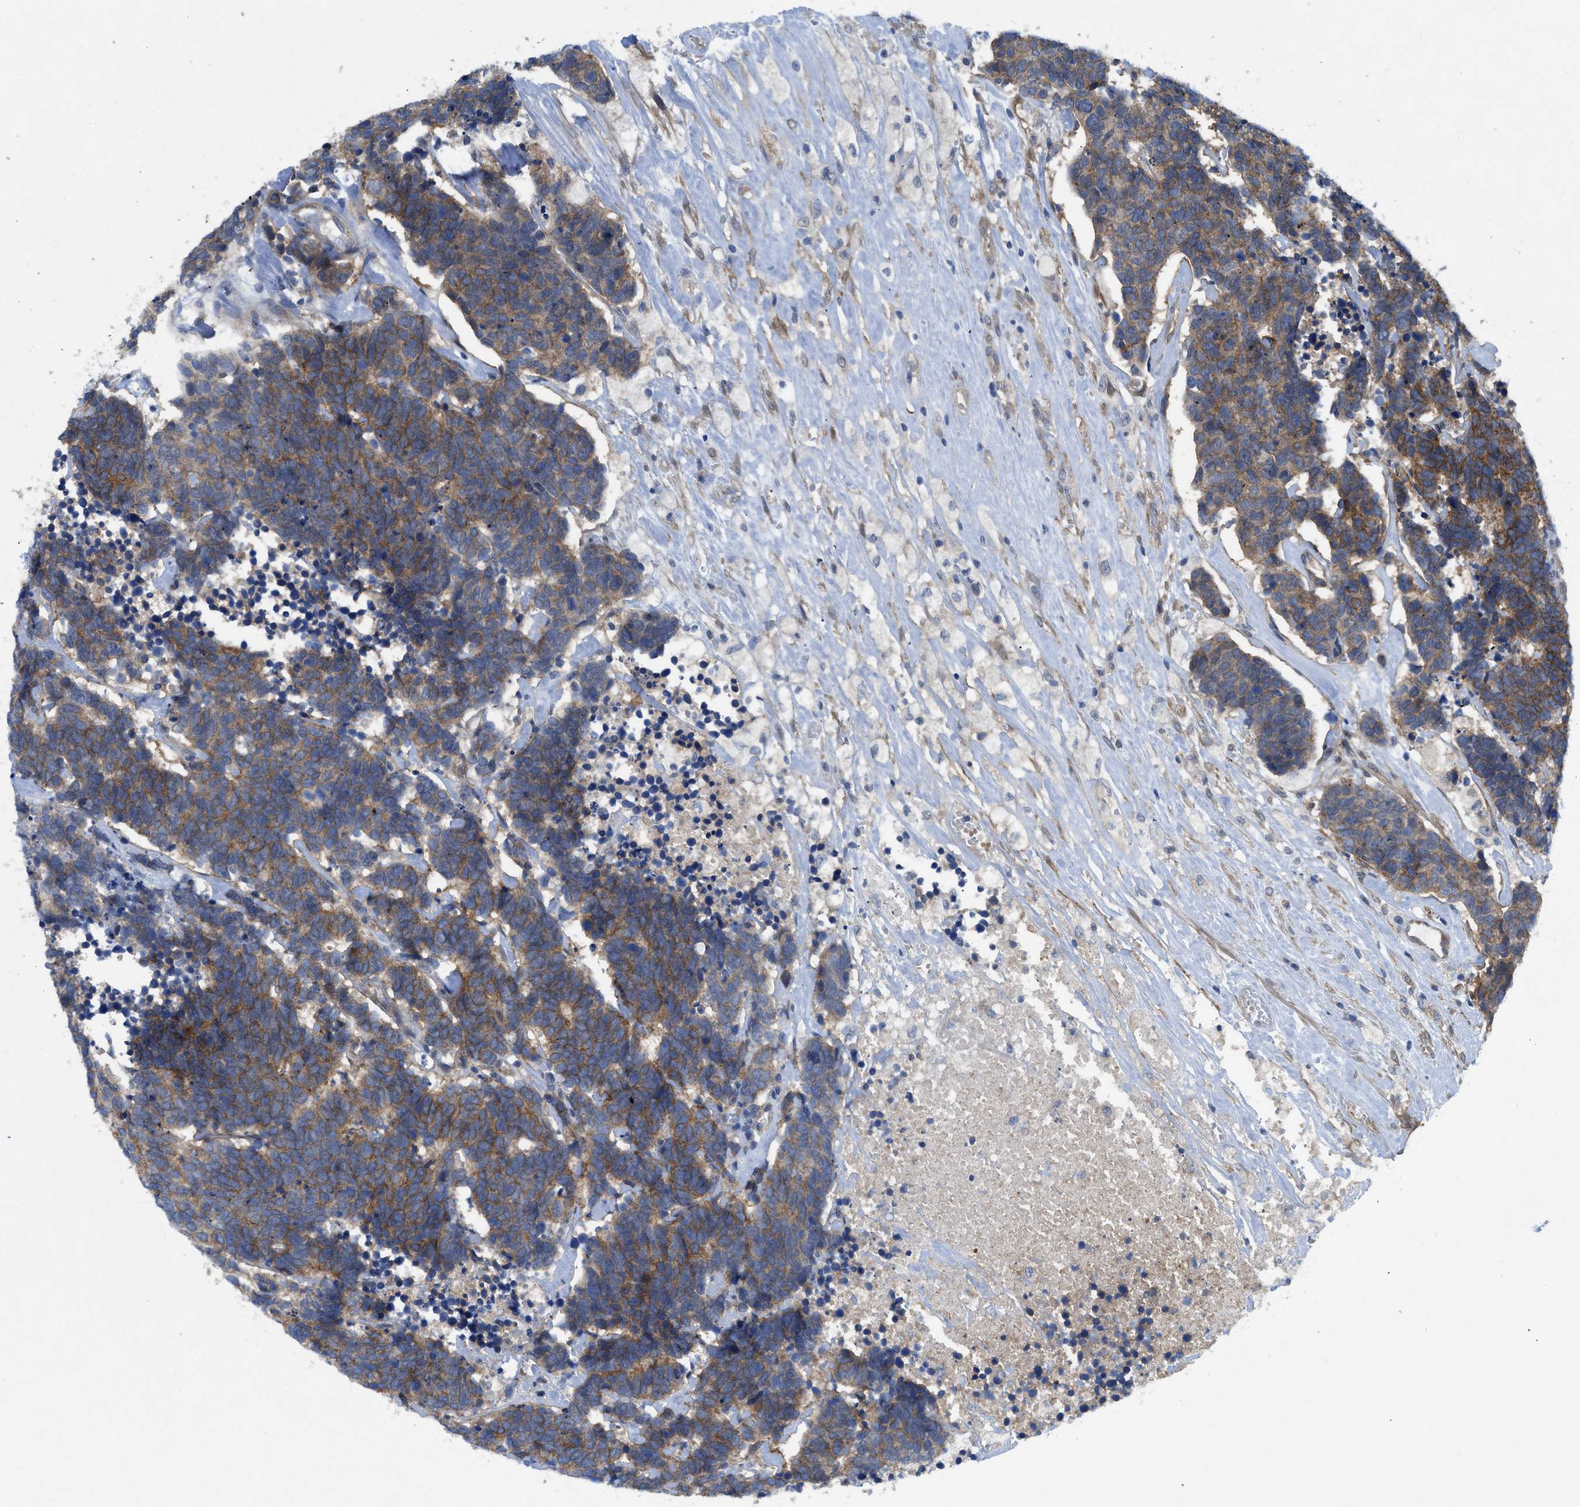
{"staining": {"intensity": "moderate", "quantity": ">75%", "location": "cytoplasmic/membranous"}, "tissue": "carcinoid", "cell_type": "Tumor cells", "image_type": "cancer", "snomed": [{"axis": "morphology", "description": "Carcinoma, NOS"}, {"axis": "morphology", "description": "Carcinoid, malignant, NOS"}, {"axis": "topography", "description": "Urinary bladder"}], "caption": "High-magnification brightfield microscopy of carcinoid stained with DAB (brown) and counterstained with hematoxylin (blue). tumor cells exhibit moderate cytoplasmic/membranous expression is present in about>75% of cells. Using DAB (3,3'-diaminobenzidine) (brown) and hematoxylin (blue) stains, captured at high magnification using brightfield microscopy.", "gene": "PANX1", "patient": {"sex": "male", "age": 57}}